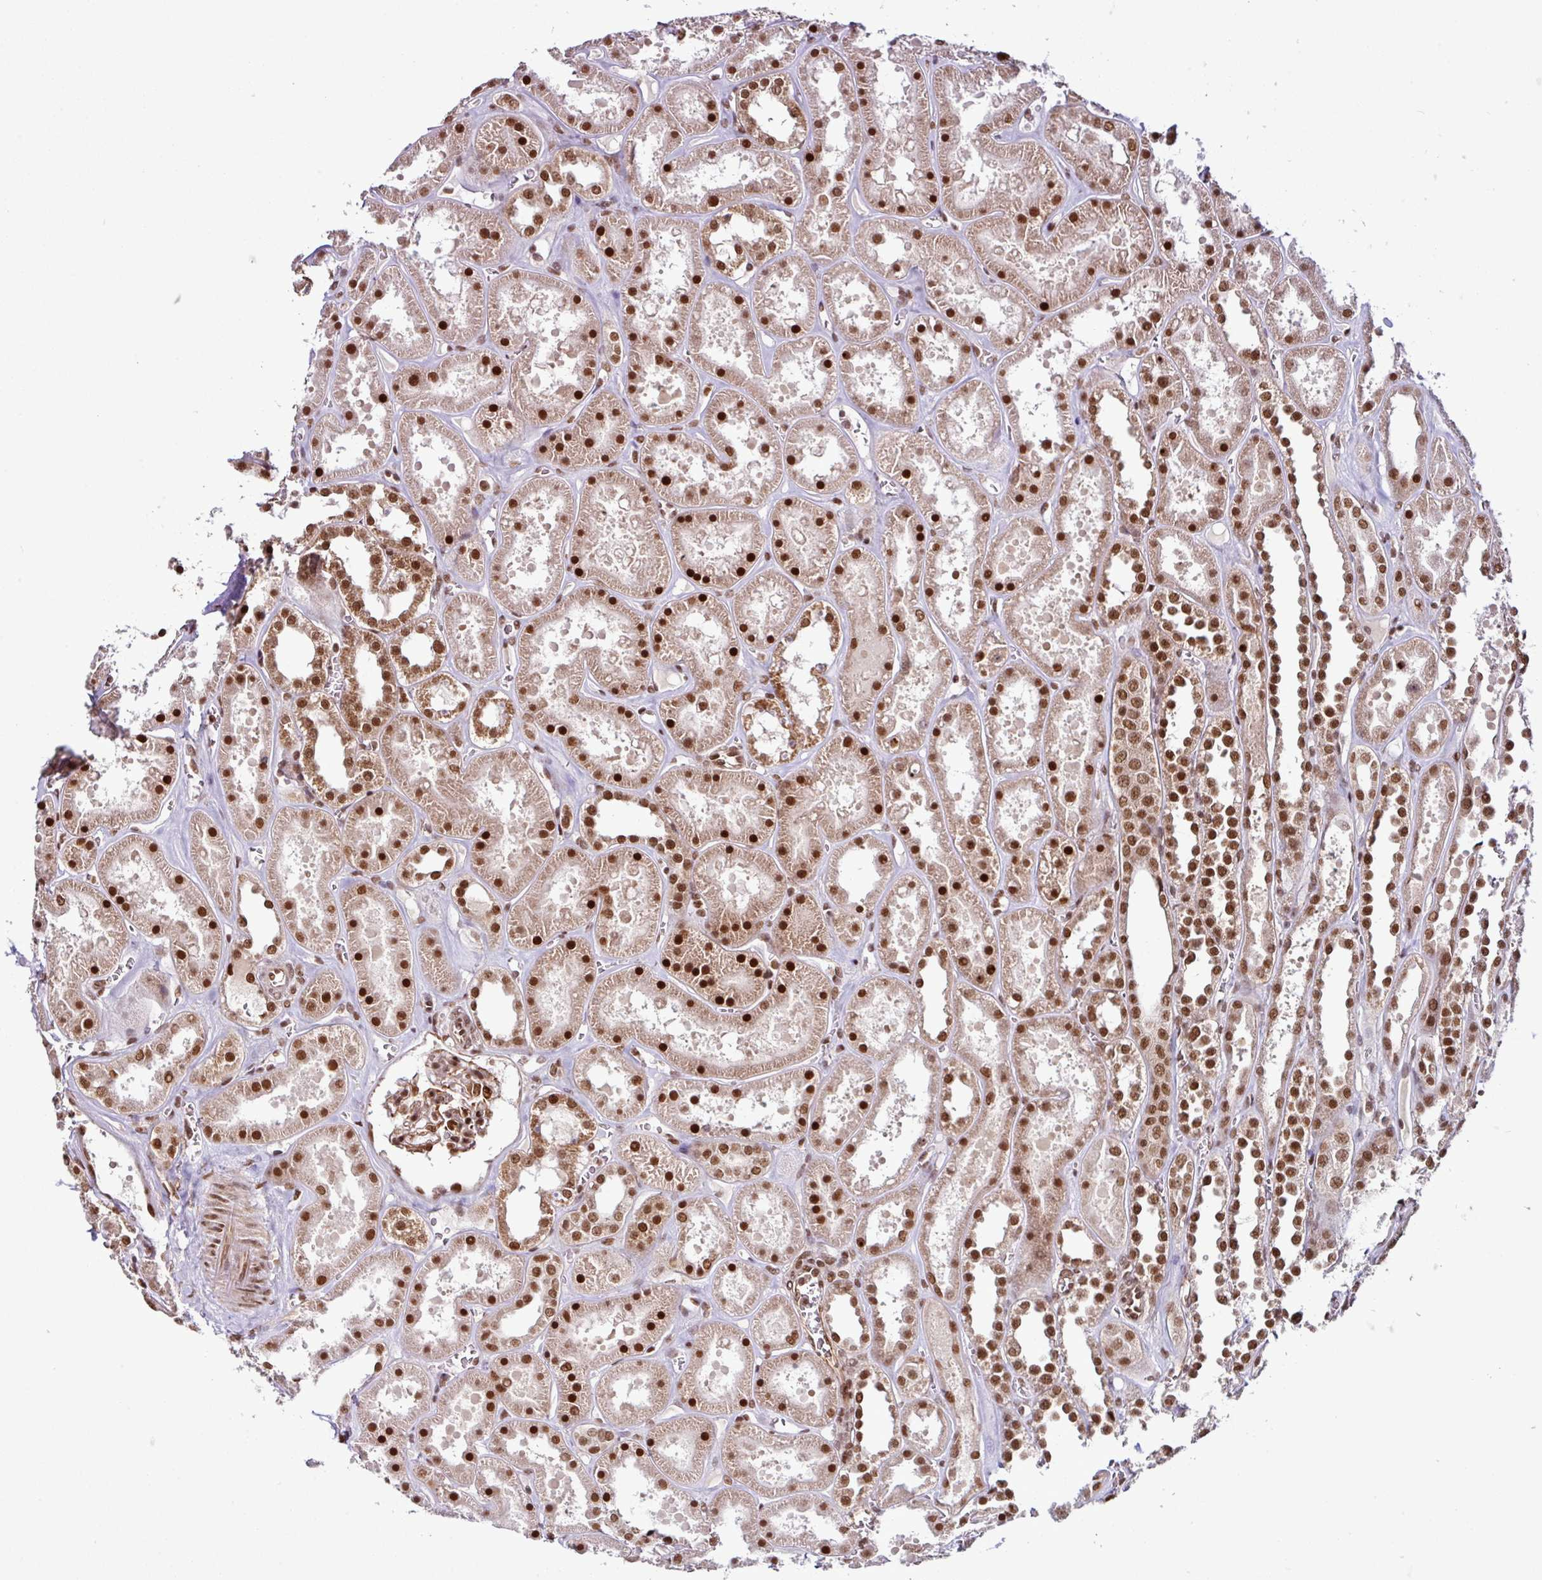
{"staining": {"intensity": "strong", "quantity": ">75%", "location": "nuclear"}, "tissue": "kidney", "cell_type": "Cells in glomeruli", "image_type": "normal", "snomed": [{"axis": "morphology", "description": "Normal tissue, NOS"}, {"axis": "topography", "description": "Kidney"}], "caption": "Approximately >75% of cells in glomeruli in benign human kidney demonstrate strong nuclear protein staining as visualized by brown immunohistochemical staining.", "gene": "MORF4L2", "patient": {"sex": "female", "age": 41}}